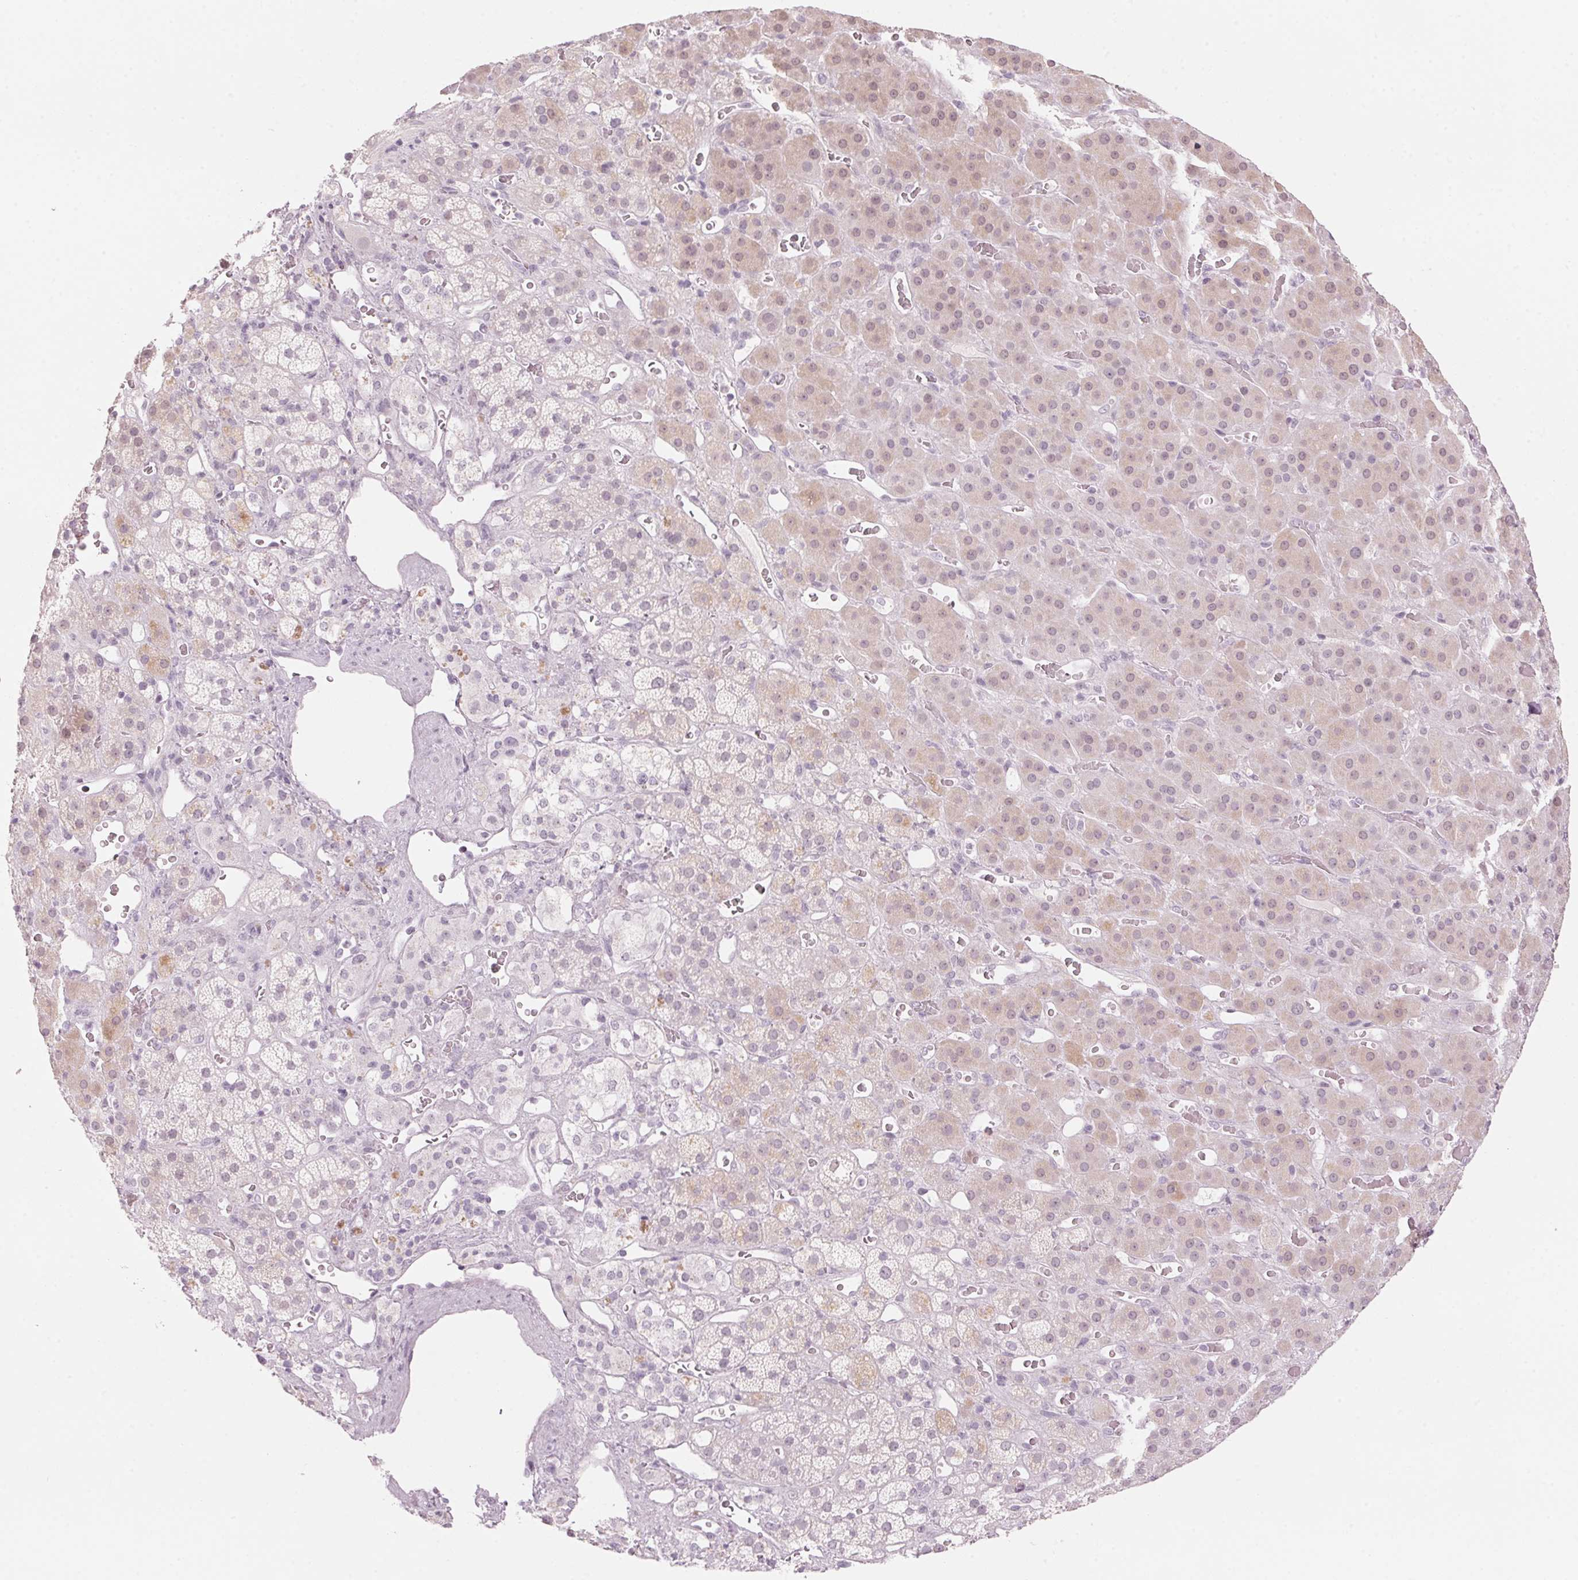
{"staining": {"intensity": "weak", "quantity": "<25%", "location": "cytoplasmic/membranous,nuclear"}, "tissue": "adrenal gland", "cell_type": "Glandular cells", "image_type": "normal", "snomed": [{"axis": "morphology", "description": "Normal tissue, NOS"}, {"axis": "topography", "description": "Adrenal gland"}], "caption": "This is a photomicrograph of immunohistochemistry (IHC) staining of unremarkable adrenal gland, which shows no positivity in glandular cells.", "gene": "SCTR", "patient": {"sex": "male", "age": 57}}